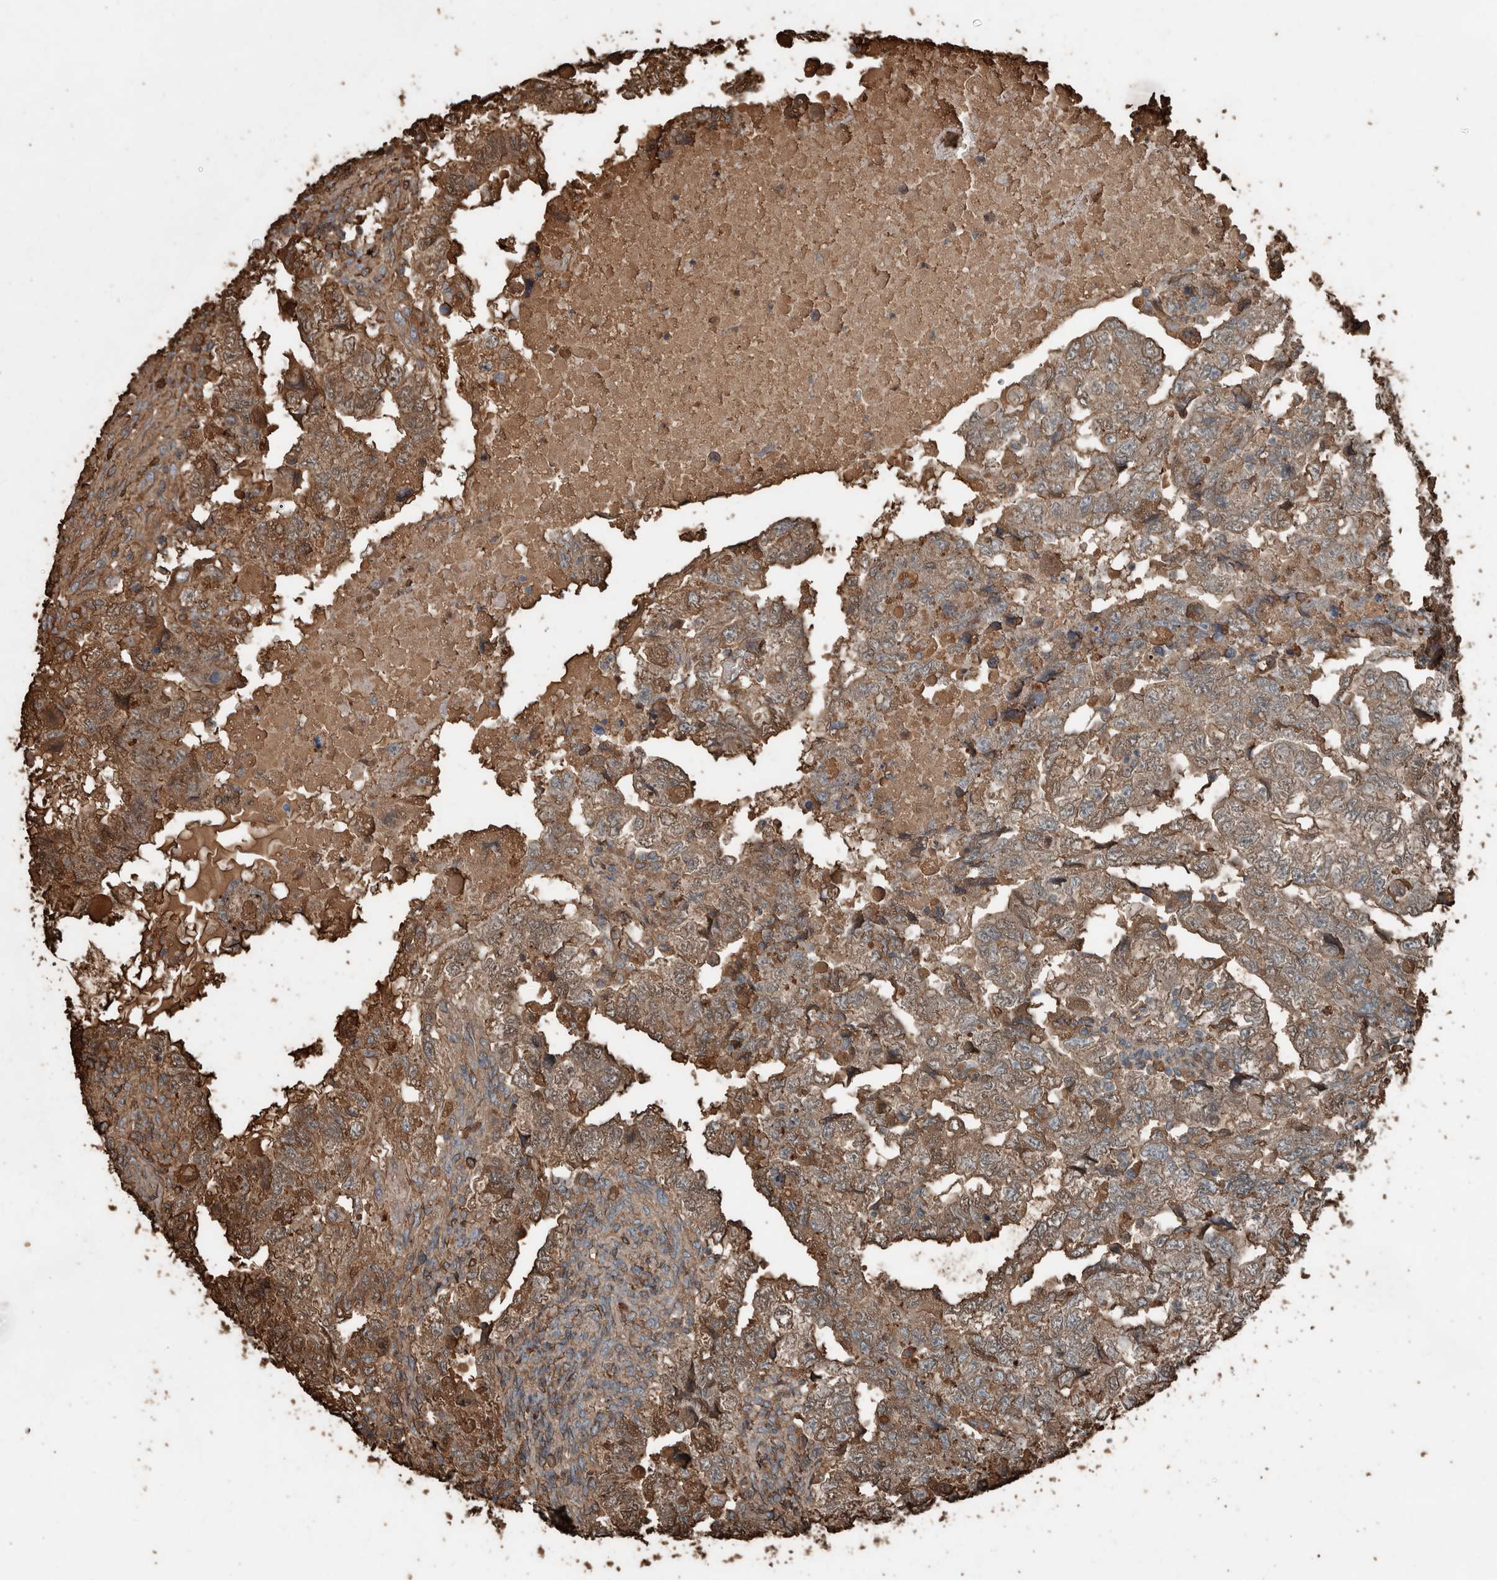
{"staining": {"intensity": "moderate", "quantity": "25%-75%", "location": "cytoplasmic/membranous"}, "tissue": "testis cancer", "cell_type": "Tumor cells", "image_type": "cancer", "snomed": [{"axis": "morphology", "description": "Carcinoma, Embryonal, NOS"}, {"axis": "topography", "description": "Testis"}], "caption": "Protein staining displays moderate cytoplasmic/membranous staining in approximately 25%-75% of tumor cells in testis cancer.", "gene": "USP34", "patient": {"sex": "male", "age": 36}}